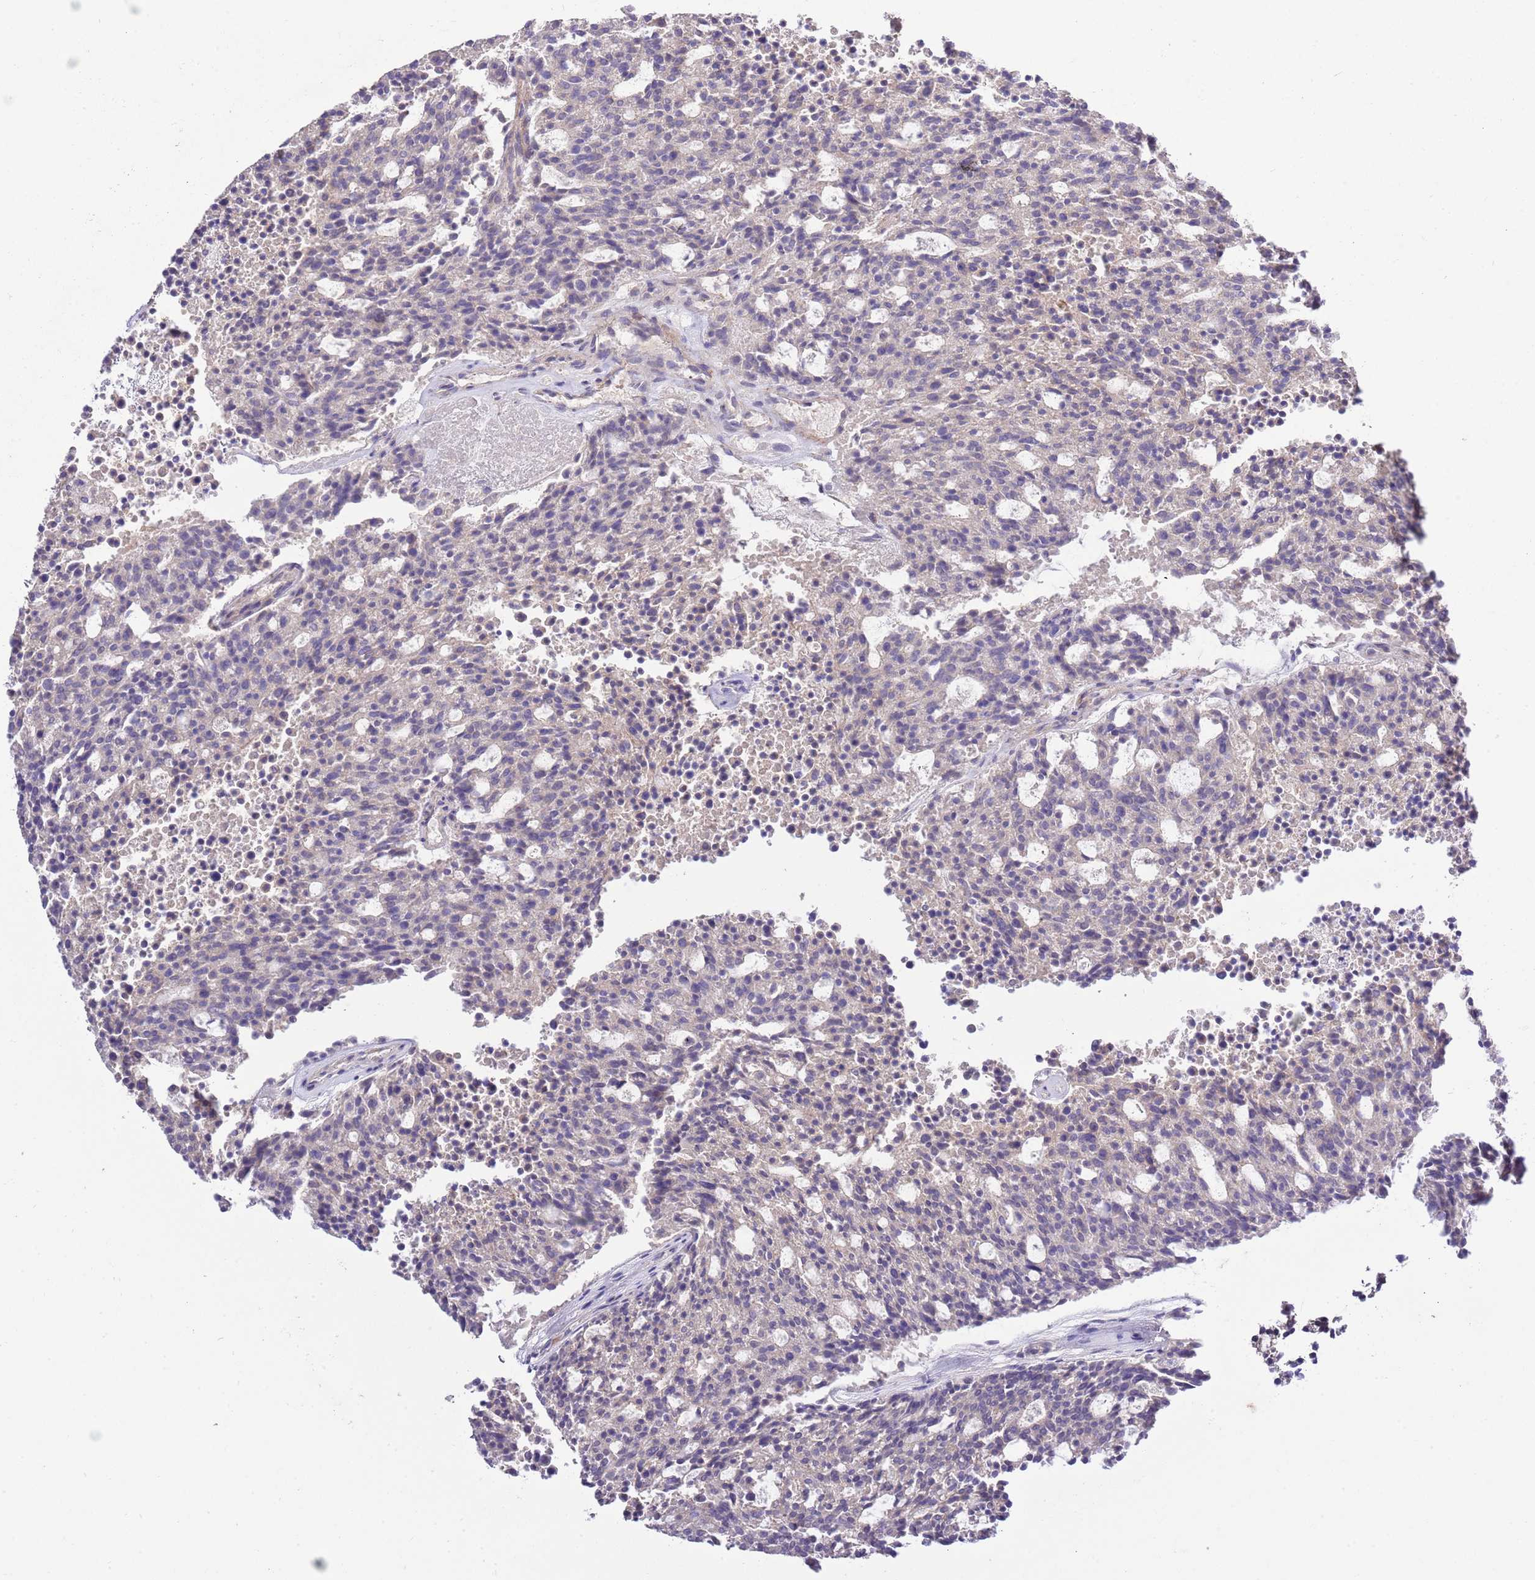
{"staining": {"intensity": "negative", "quantity": "none", "location": "none"}, "tissue": "carcinoid", "cell_type": "Tumor cells", "image_type": "cancer", "snomed": [{"axis": "morphology", "description": "Carcinoid, malignant, NOS"}, {"axis": "topography", "description": "Pancreas"}], "caption": "This is a histopathology image of IHC staining of carcinoid, which shows no expression in tumor cells. The staining was performed using DAB to visualize the protein expression in brown, while the nuclei were stained in blue with hematoxylin (Magnification: 20x).", "gene": "EFHD1", "patient": {"sex": "female", "age": 54}}